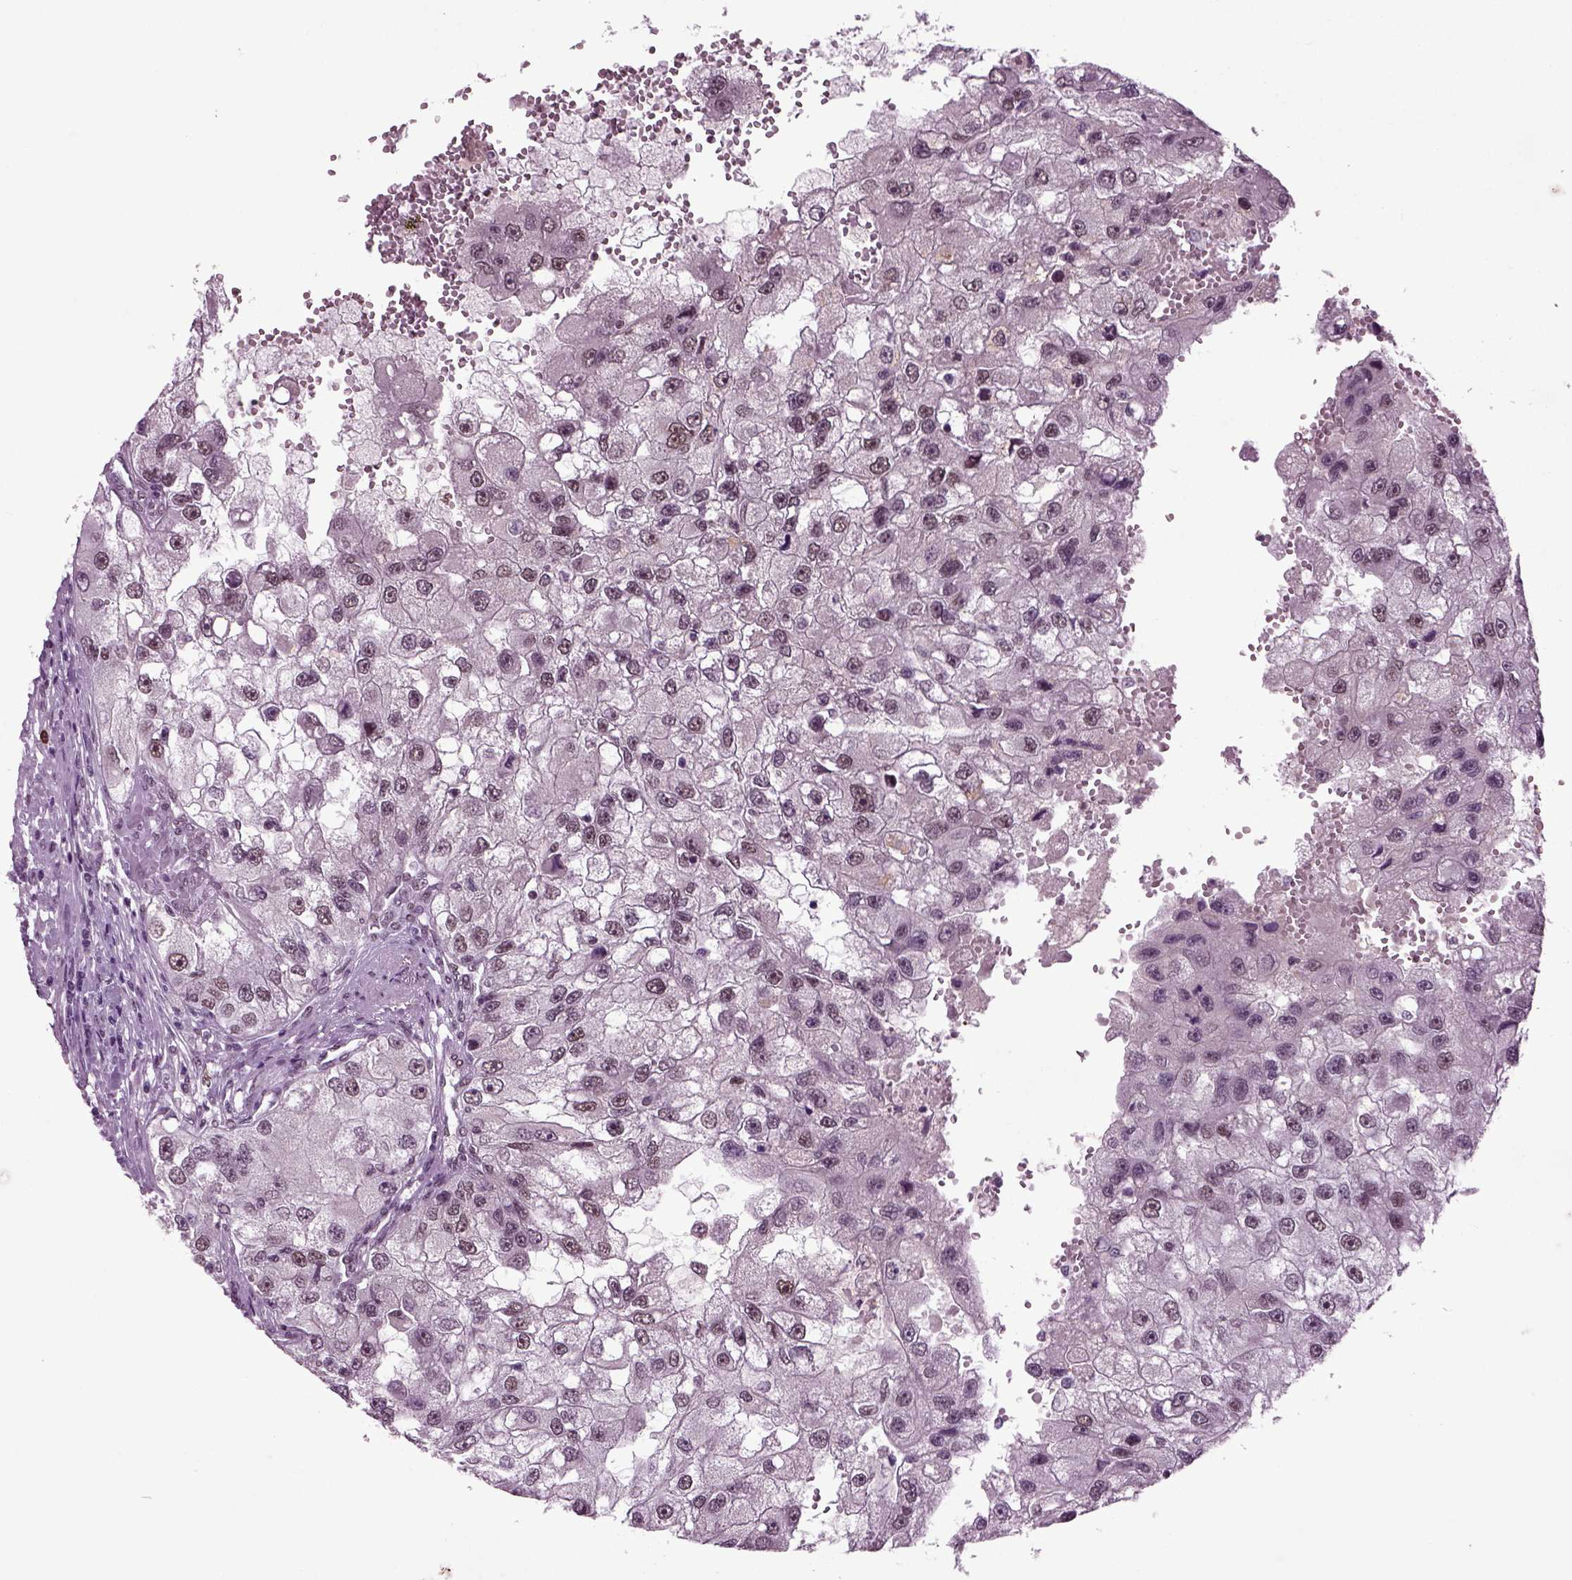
{"staining": {"intensity": "negative", "quantity": "none", "location": "none"}, "tissue": "renal cancer", "cell_type": "Tumor cells", "image_type": "cancer", "snomed": [{"axis": "morphology", "description": "Adenocarcinoma, NOS"}, {"axis": "topography", "description": "Kidney"}], "caption": "Immunohistochemistry histopathology image of neoplastic tissue: renal cancer (adenocarcinoma) stained with DAB (3,3'-diaminobenzidine) displays no significant protein positivity in tumor cells. (DAB immunohistochemistry, high magnification).", "gene": "RCOR3", "patient": {"sex": "male", "age": 63}}